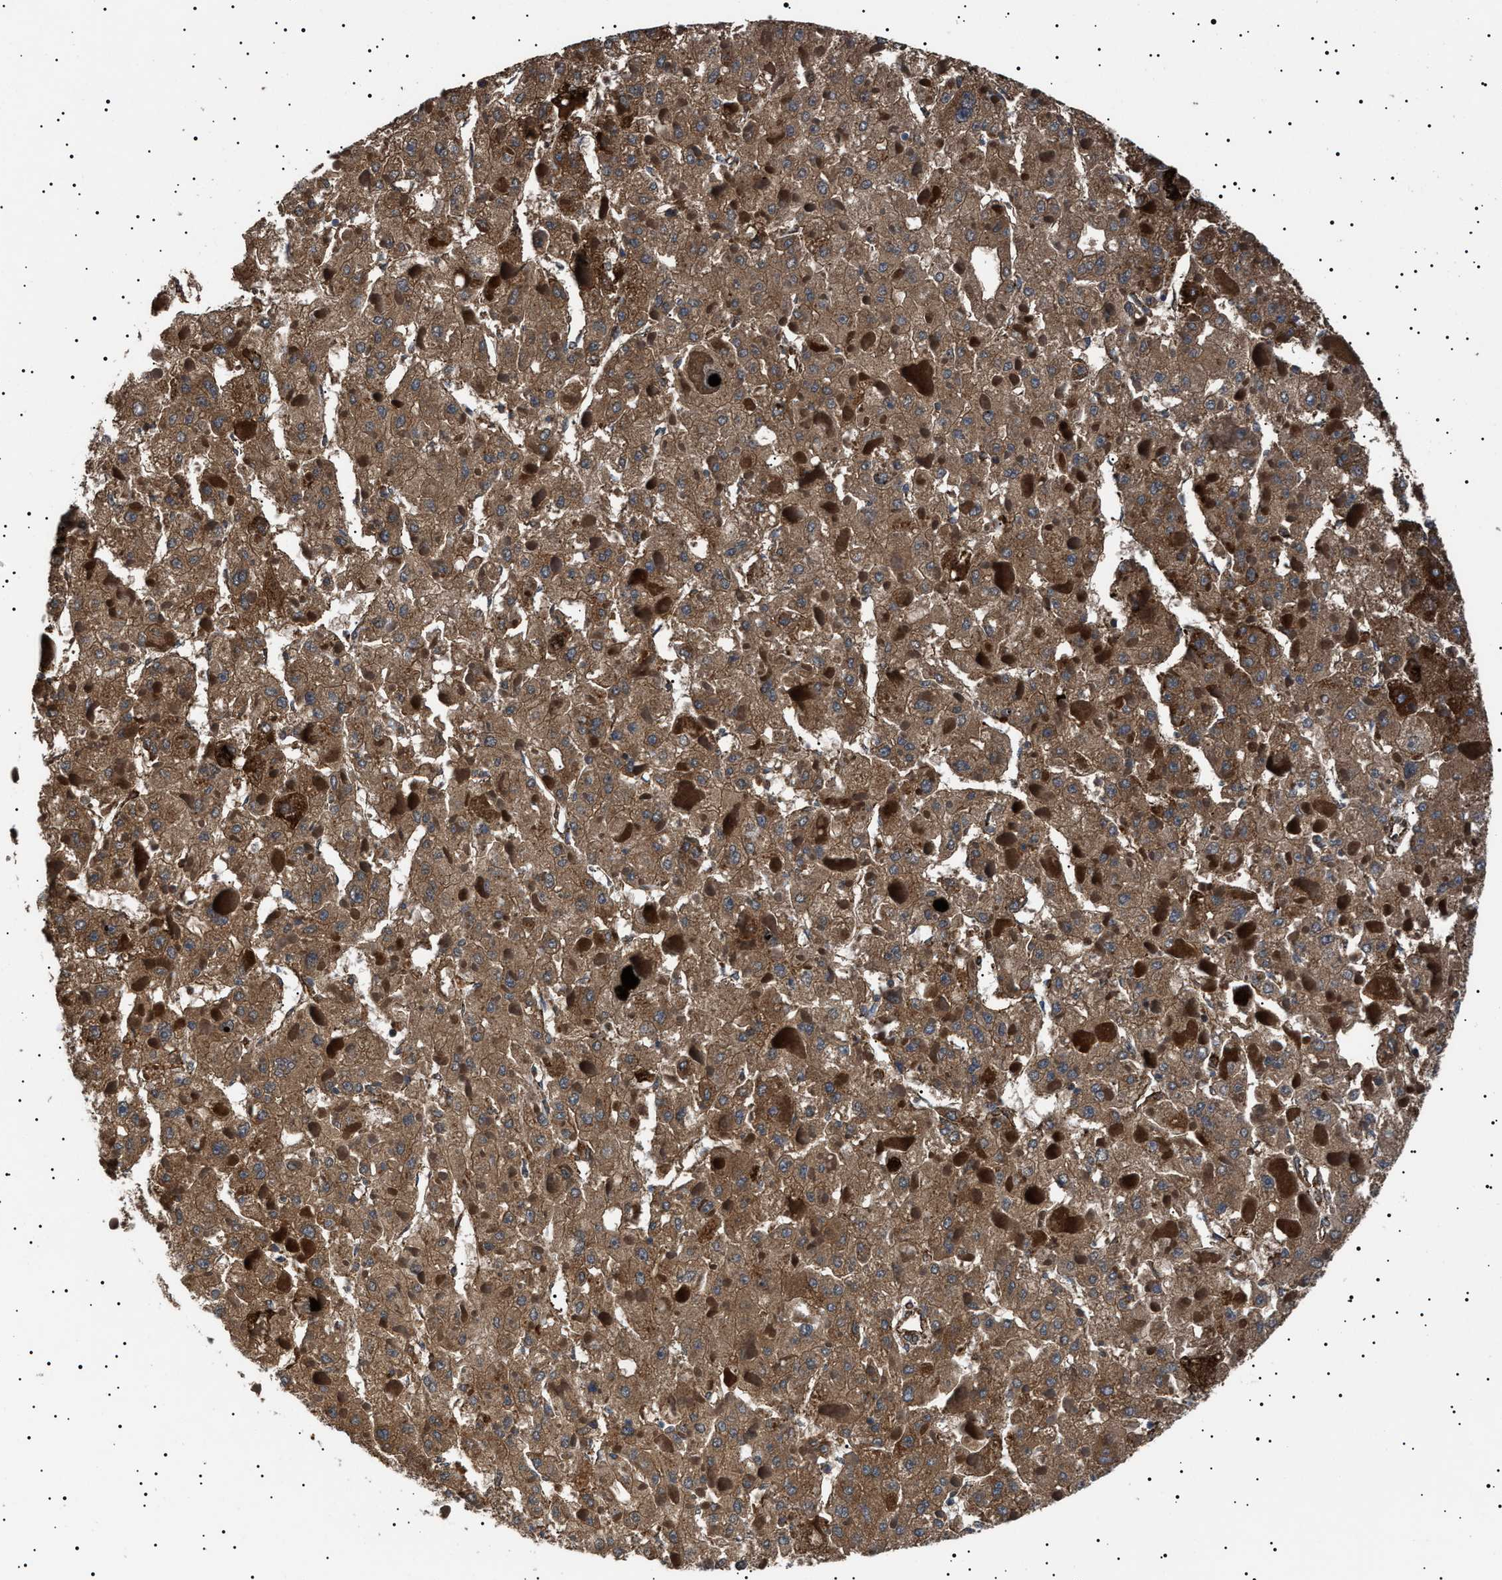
{"staining": {"intensity": "moderate", "quantity": ">75%", "location": "cytoplasmic/membranous"}, "tissue": "liver cancer", "cell_type": "Tumor cells", "image_type": "cancer", "snomed": [{"axis": "morphology", "description": "Carcinoma, Hepatocellular, NOS"}, {"axis": "topography", "description": "Liver"}], "caption": "Liver cancer tissue demonstrates moderate cytoplasmic/membranous expression in approximately >75% of tumor cells", "gene": "TOP1MT", "patient": {"sex": "female", "age": 73}}